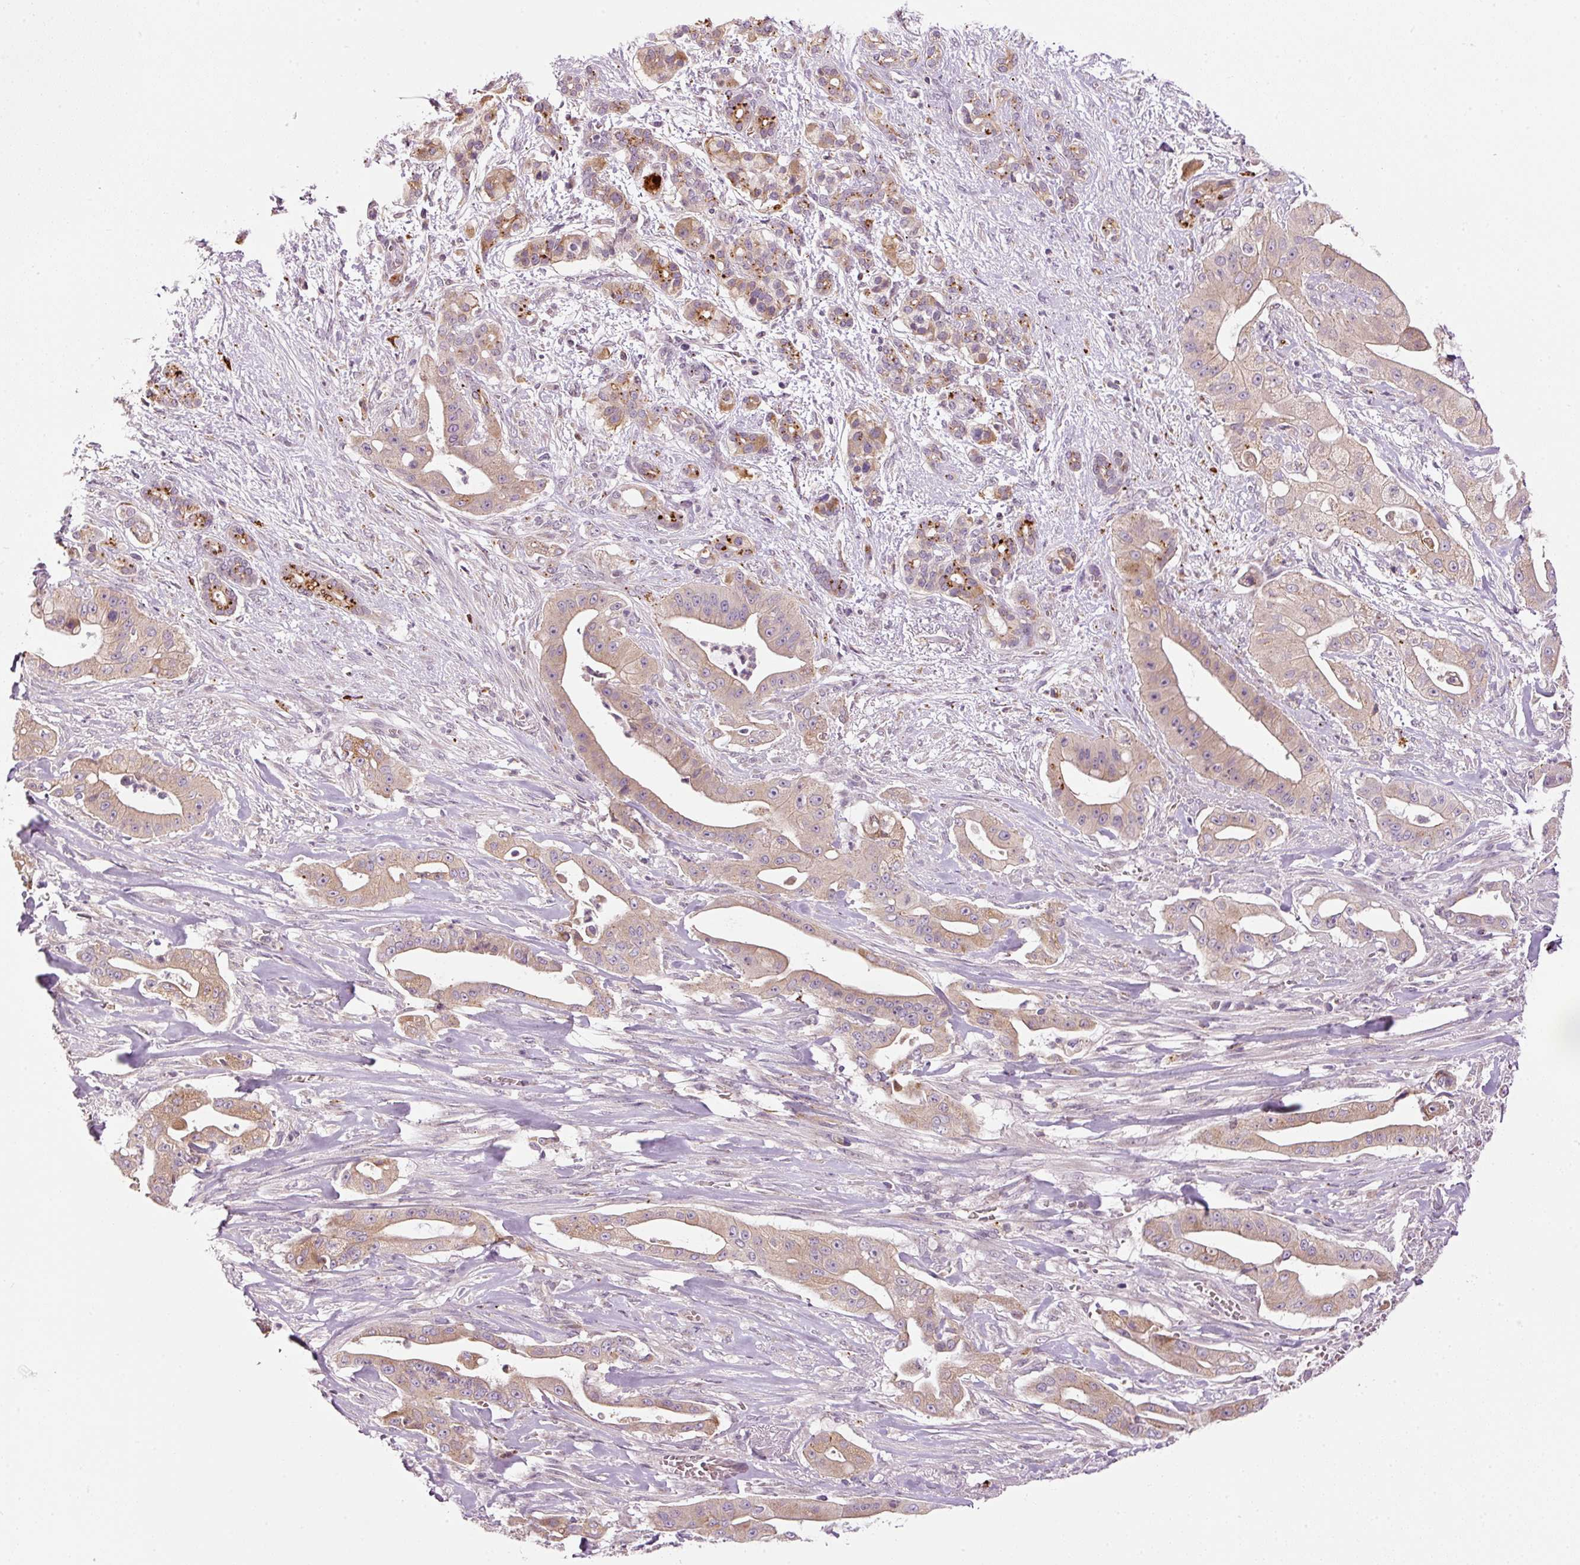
{"staining": {"intensity": "weak", "quantity": ">75%", "location": "cytoplasmic/membranous"}, "tissue": "pancreatic cancer", "cell_type": "Tumor cells", "image_type": "cancer", "snomed": [{"axis": "morphology", "description": "Adenocarcinoma, NOS"}, {"axis": "topography", "description": "Pancreas"}], "caption": "A brown stain shows weak cytoplasmic/membranous staining of a protein in pancreatic adenocarcinoma tumor cells.", "gene": "ZNF639", "patient": {"sex": "male", "age": 57}}